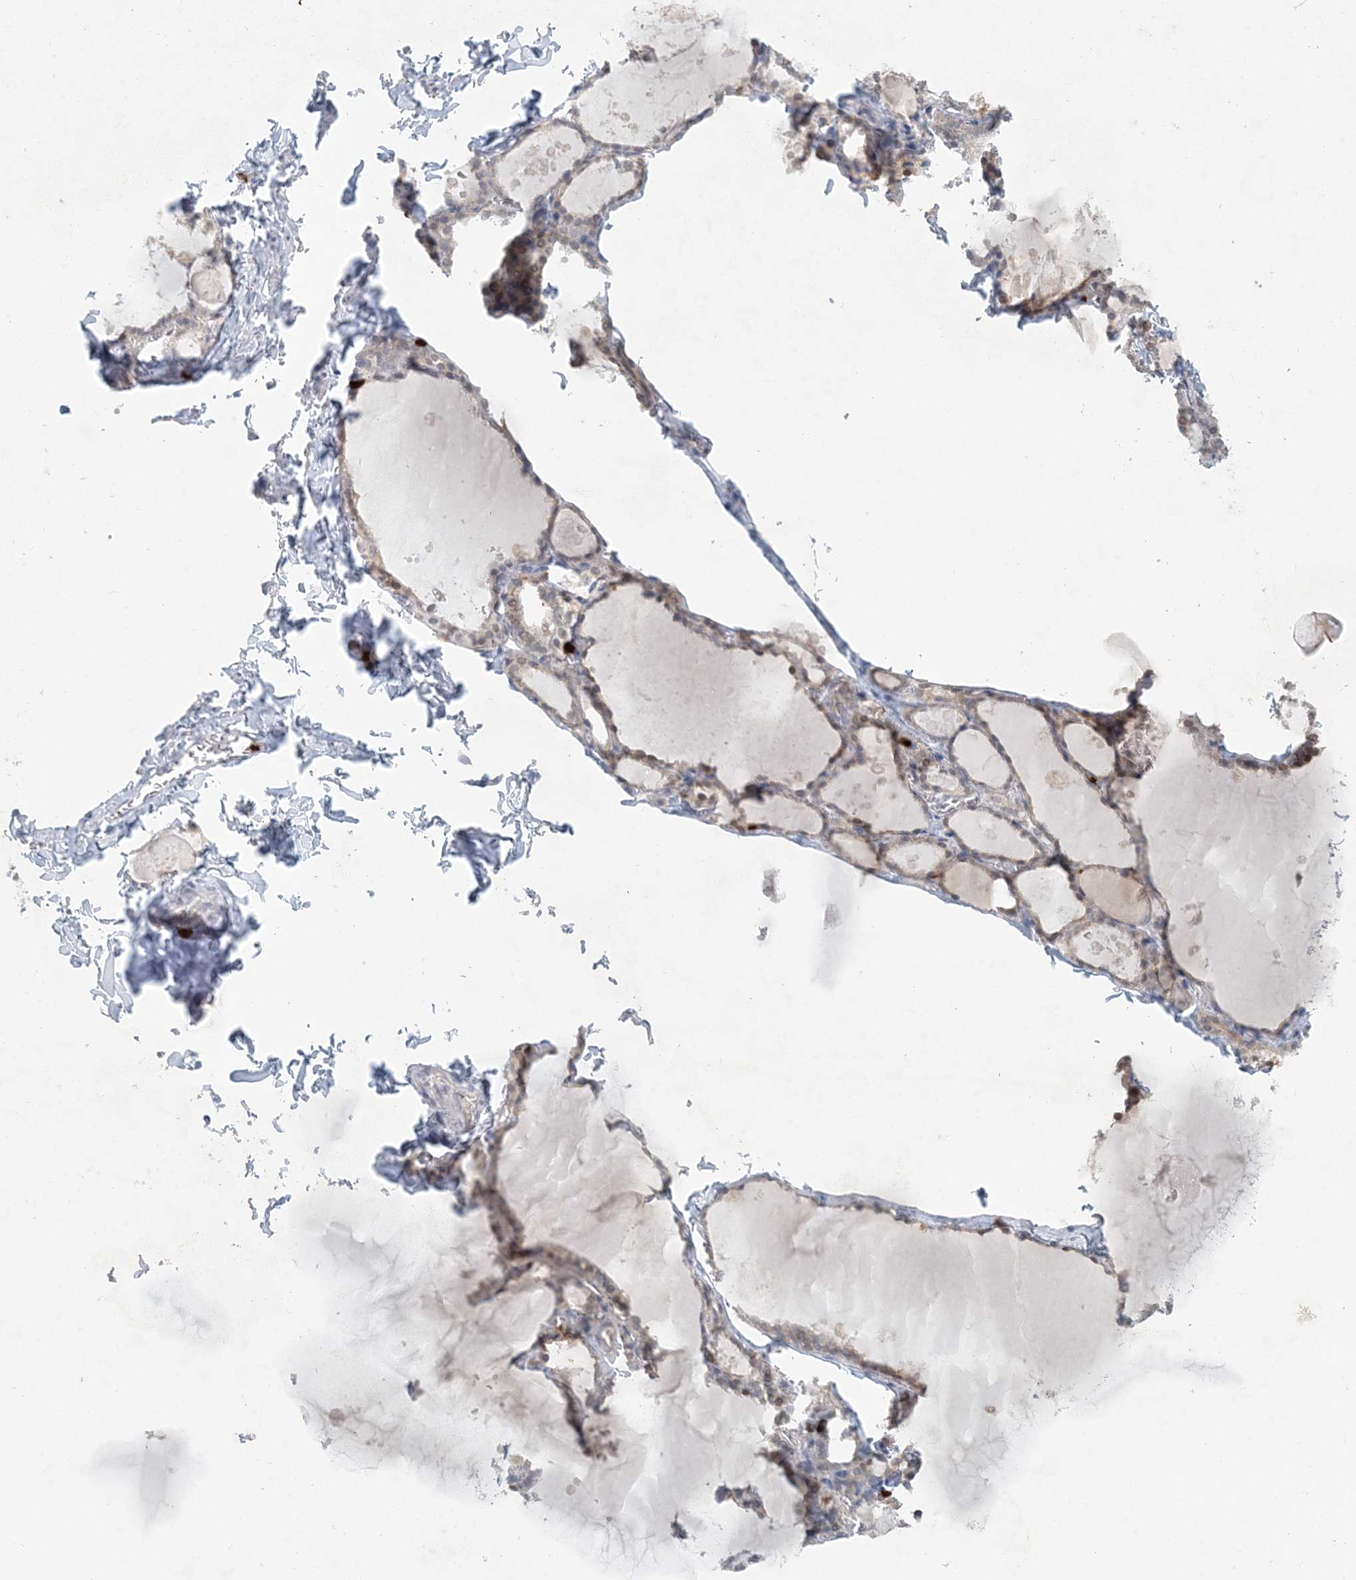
{"staining": {"intensity": "negative", "quantity": "none", "location": "none"}, "tissue": "thyroid gland", "cell_type": "Glandular cells", "image_type": "normal", "snomed": [{"axis": "morphology", "description": "Normal tissue, NOS"}, {"axis": "topography", "description": "Thyroid gland"}], "caption": "Histopathology image shows no protein expression in glandular cells of unremarkable thyroid gland. Nuclei are stained in blue.", "gene": "NUP54", "patient": {"sex": "male", "age": 56}}